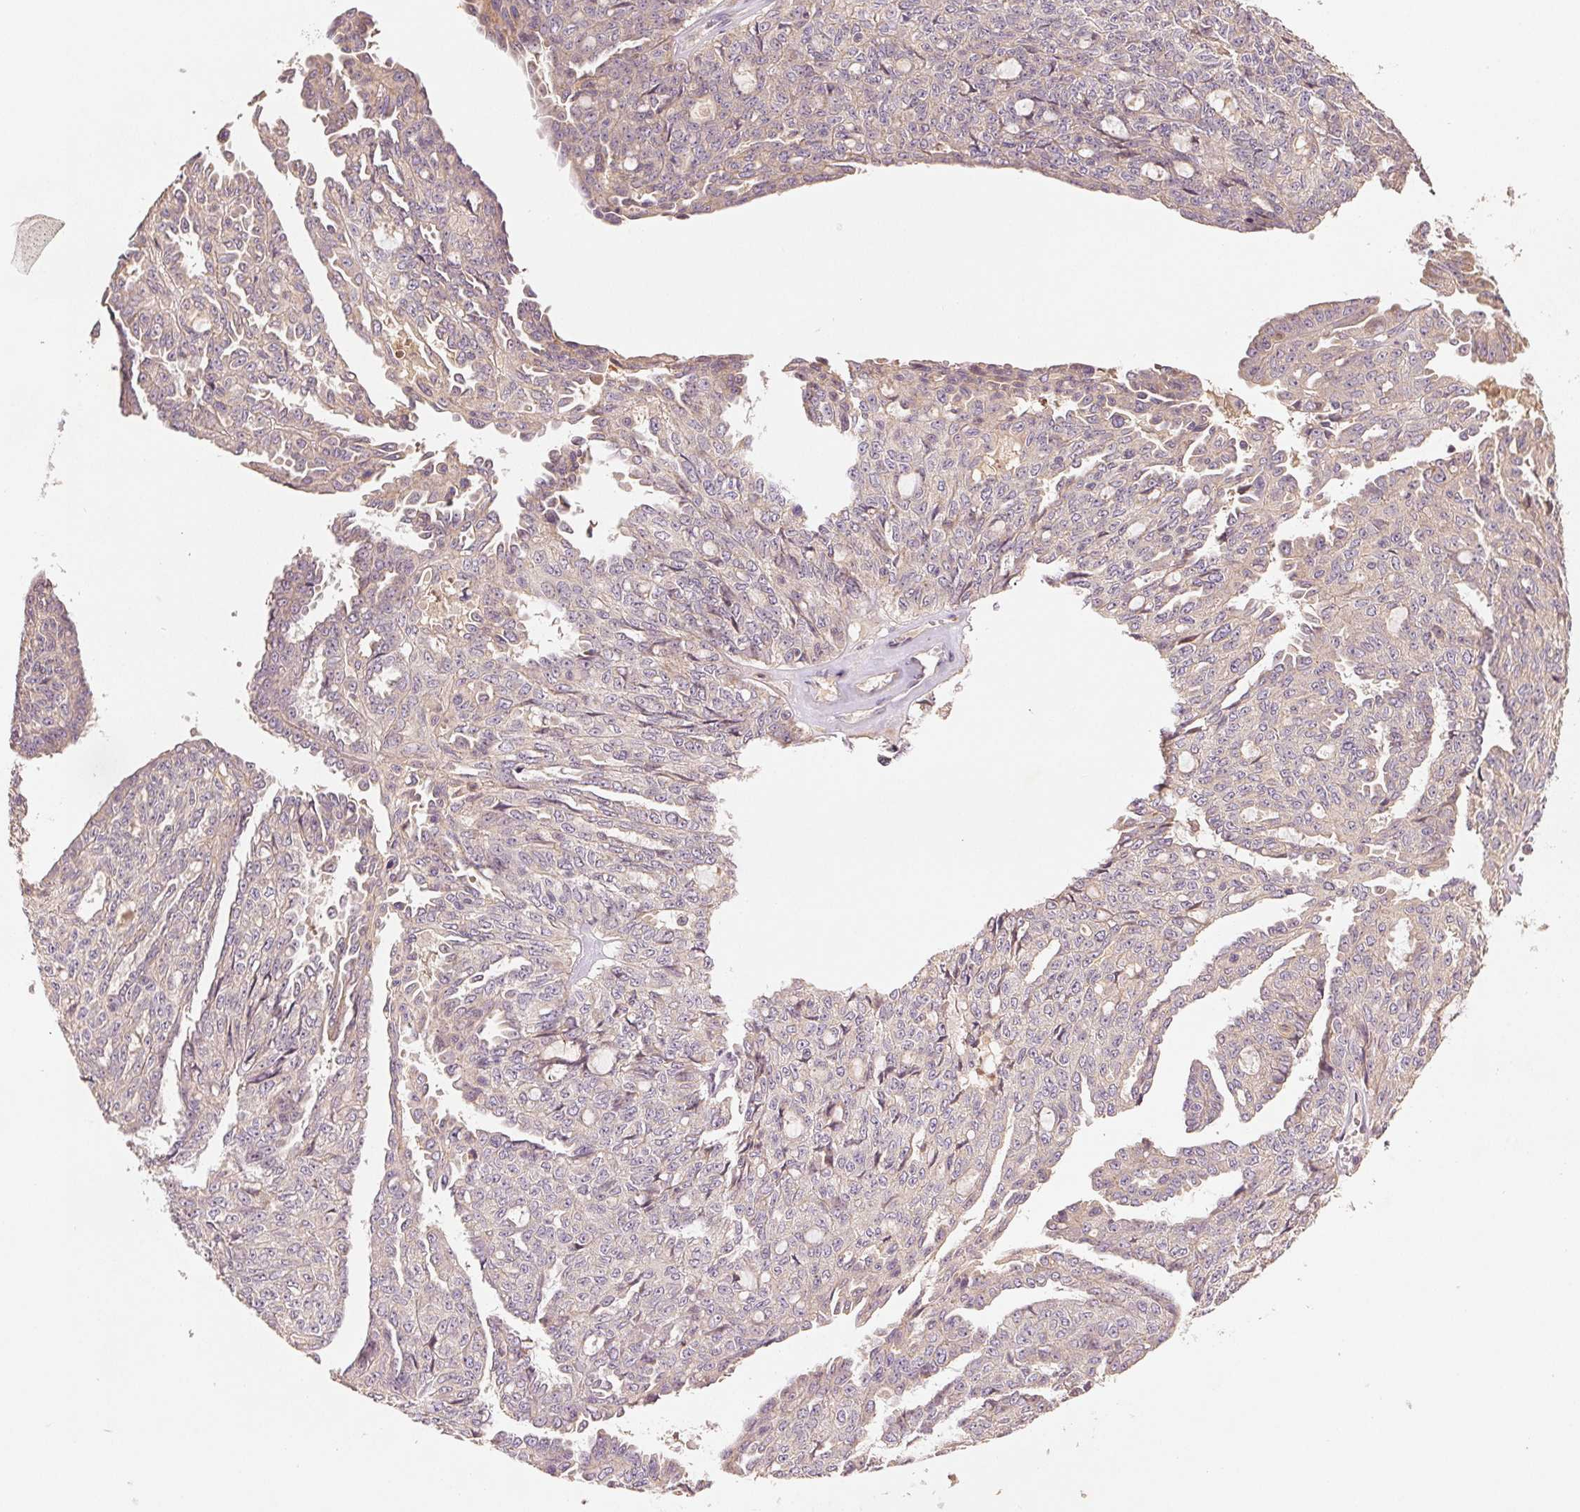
{"staining": {"intensity": "negative", "quantity": "none", "location": "none"}, "tissue": "ovarian cancer", "cell_type": "Tumor cells", "image_type": "cancer", "snomed": [{"axis": "morphology", "description": "Cystadenocarcinoma, serous, NOS"}, {"axis": "topography", "description": "Ovary"}], "caption": "This is an immunohistochemistry histopathology image of serous cystadenocarcinoma (ovarian). There is no staining in tumor cells.", "gene": "YIF1B", "patient": {"sex": "female", "age": 71}}